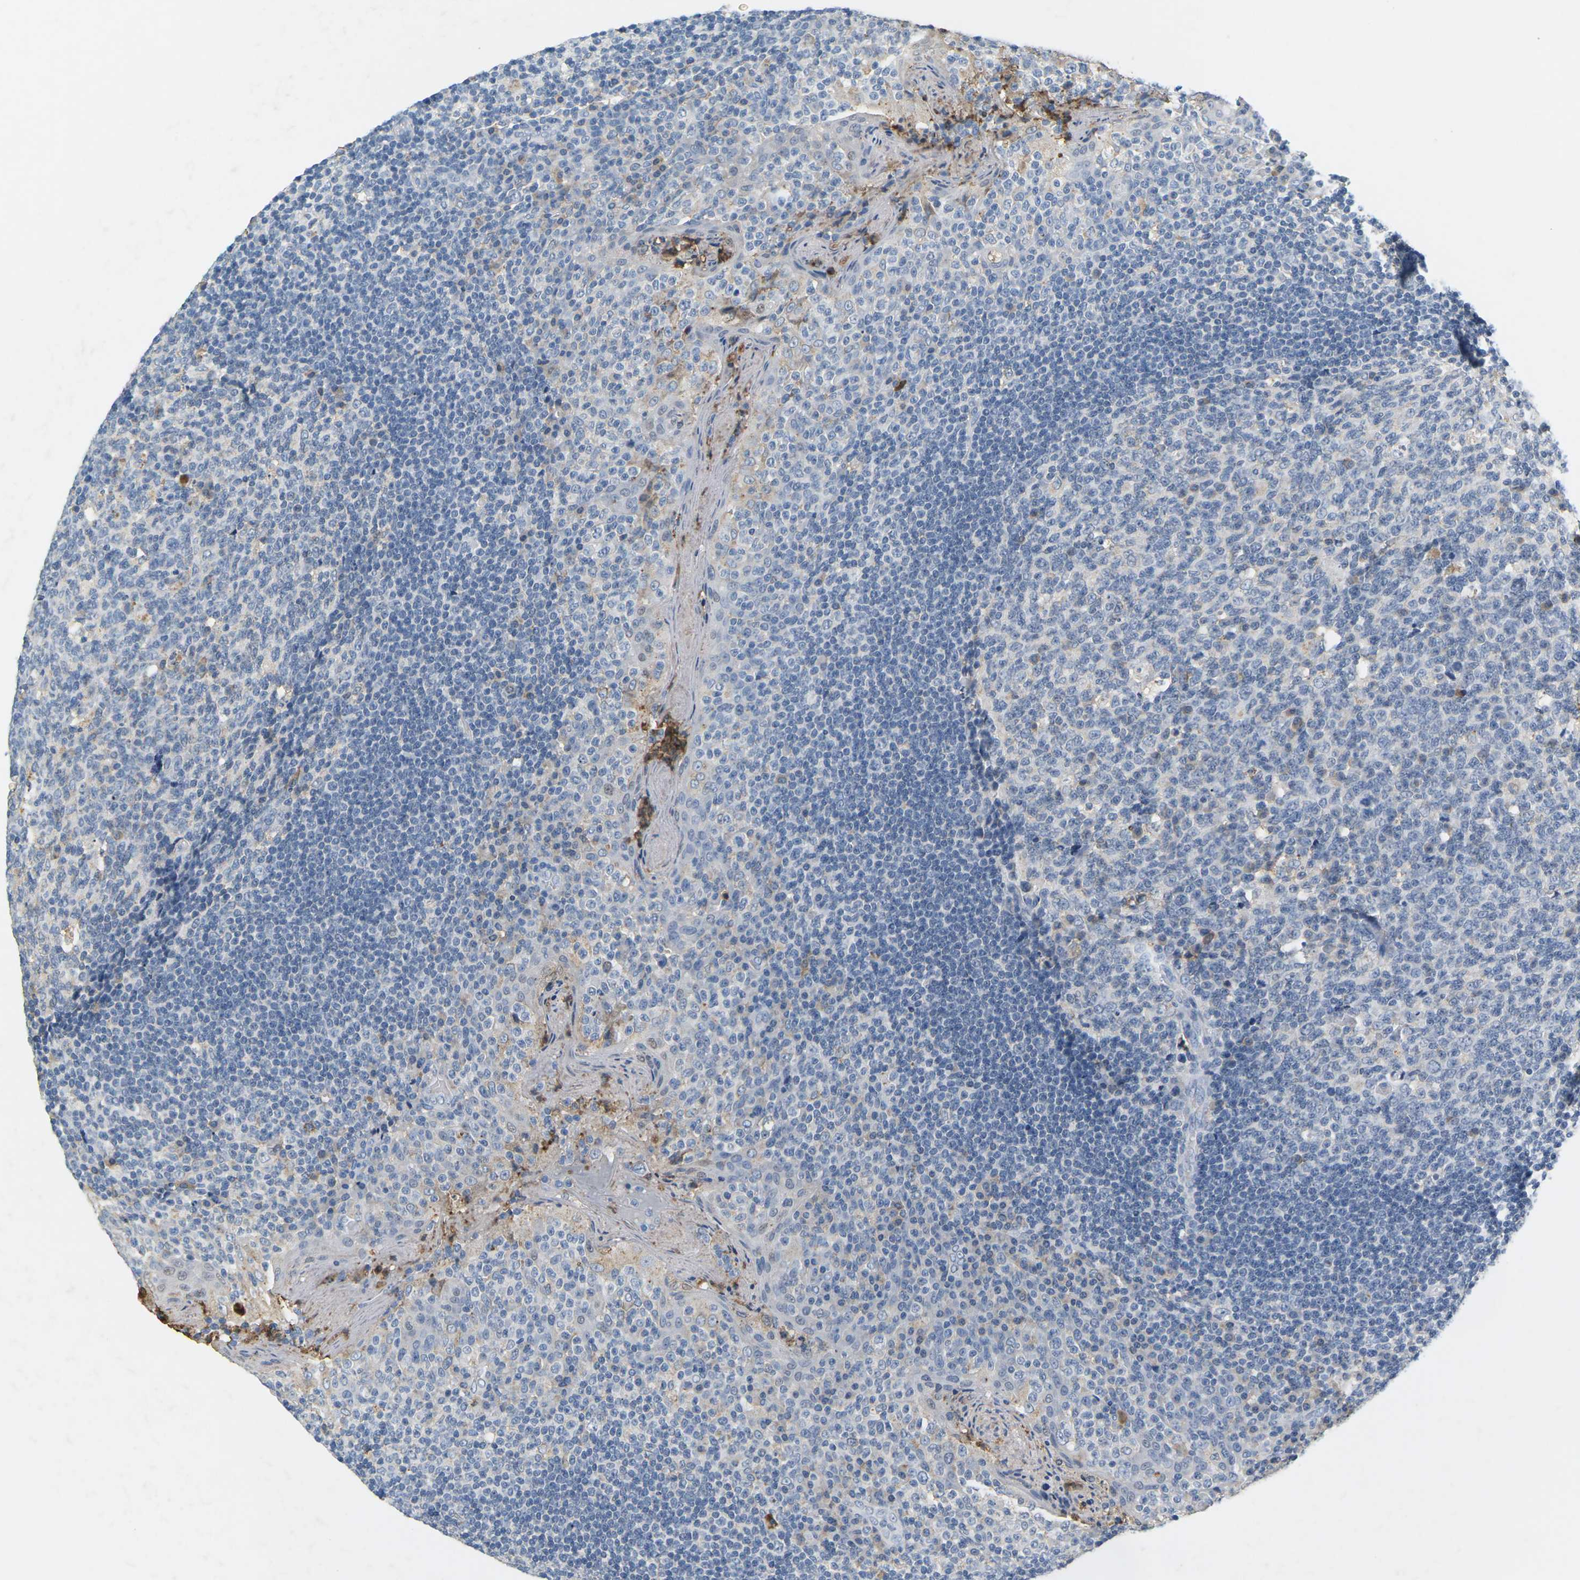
{"staining": {"intensity": "negative", "quantity": "none", "location": "none"}, "tissue": "tonsil", "cell_type": "Germinal center cells", "image_type": "normal", "snomed": [{"axis": "morphology", "description": "Normal tissue, NOS"}, {"axis": "topography", "description": "Tonsil"}], "caption": "Immunohistochemistry (IHC) micrograph of normal tonsil stained for a protein (brown), which displays no positivity in germinal center cells.", "gene": "ADM", "patient": {"sex": "male", "age": 17}}